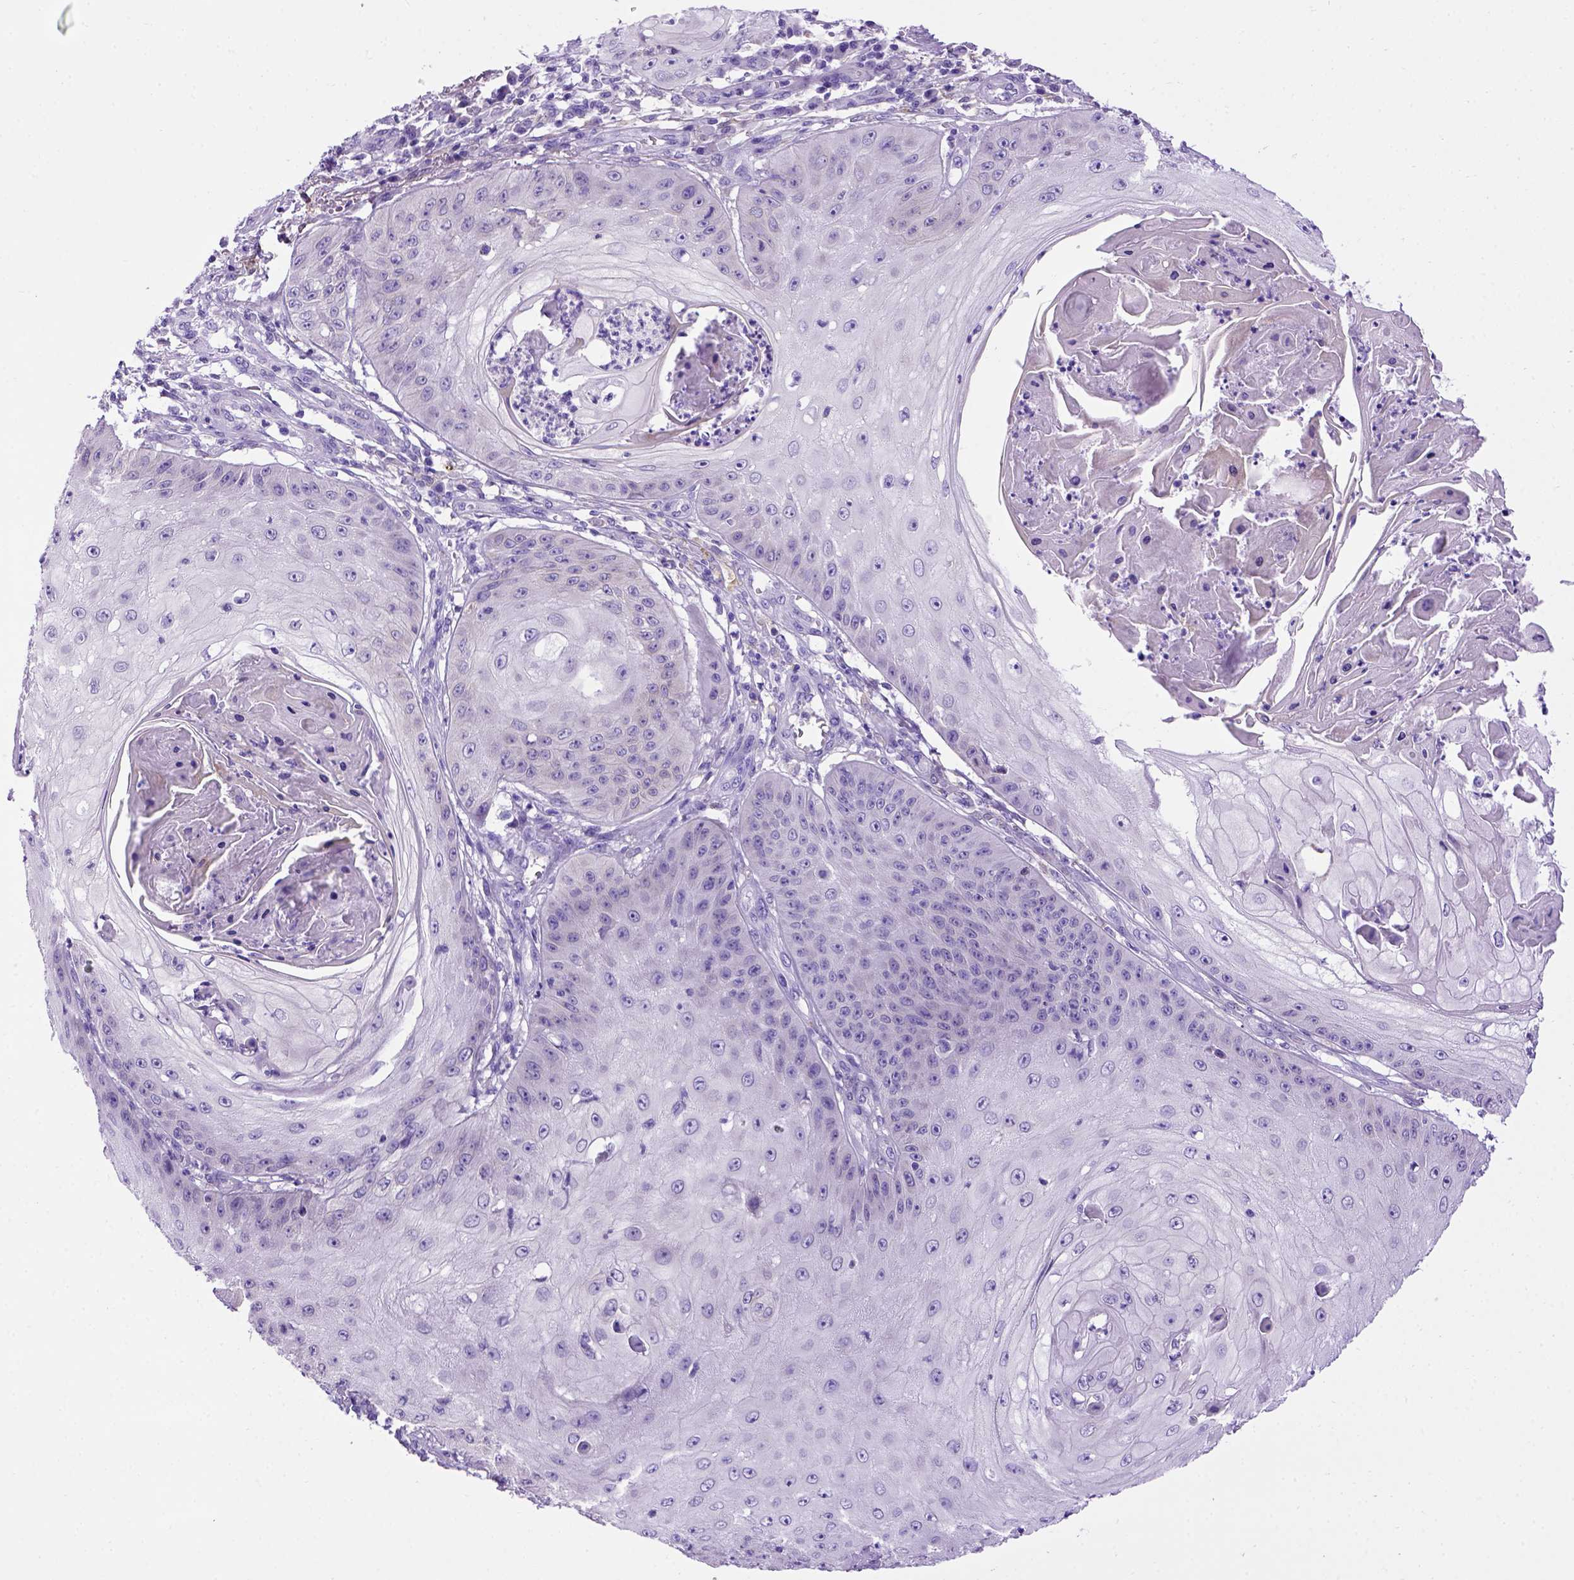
{"staining": {"intensity": "negative", "quantity": "none", "location": "none"}, "tissue": "skin cancer", "cell_type": "Tumor cells", "image_type": "cancer", "snomed": [{"axis": "morphology", "description": "Squamous cell carcinoma, NOS"}, {"axis": "topography", "description": "Skin"}], "caption": "Squamous cell carcinoma (skin) was stained to show a protein in brown. There is no significant positivity in tumor cells. (DAB (3,3'-diaminobenzidine) immunohistochemistry visualized using brightfield microscopy, high magnification).", "gene": "PTGES", "patient": {"sex": "male", "age": 70}}